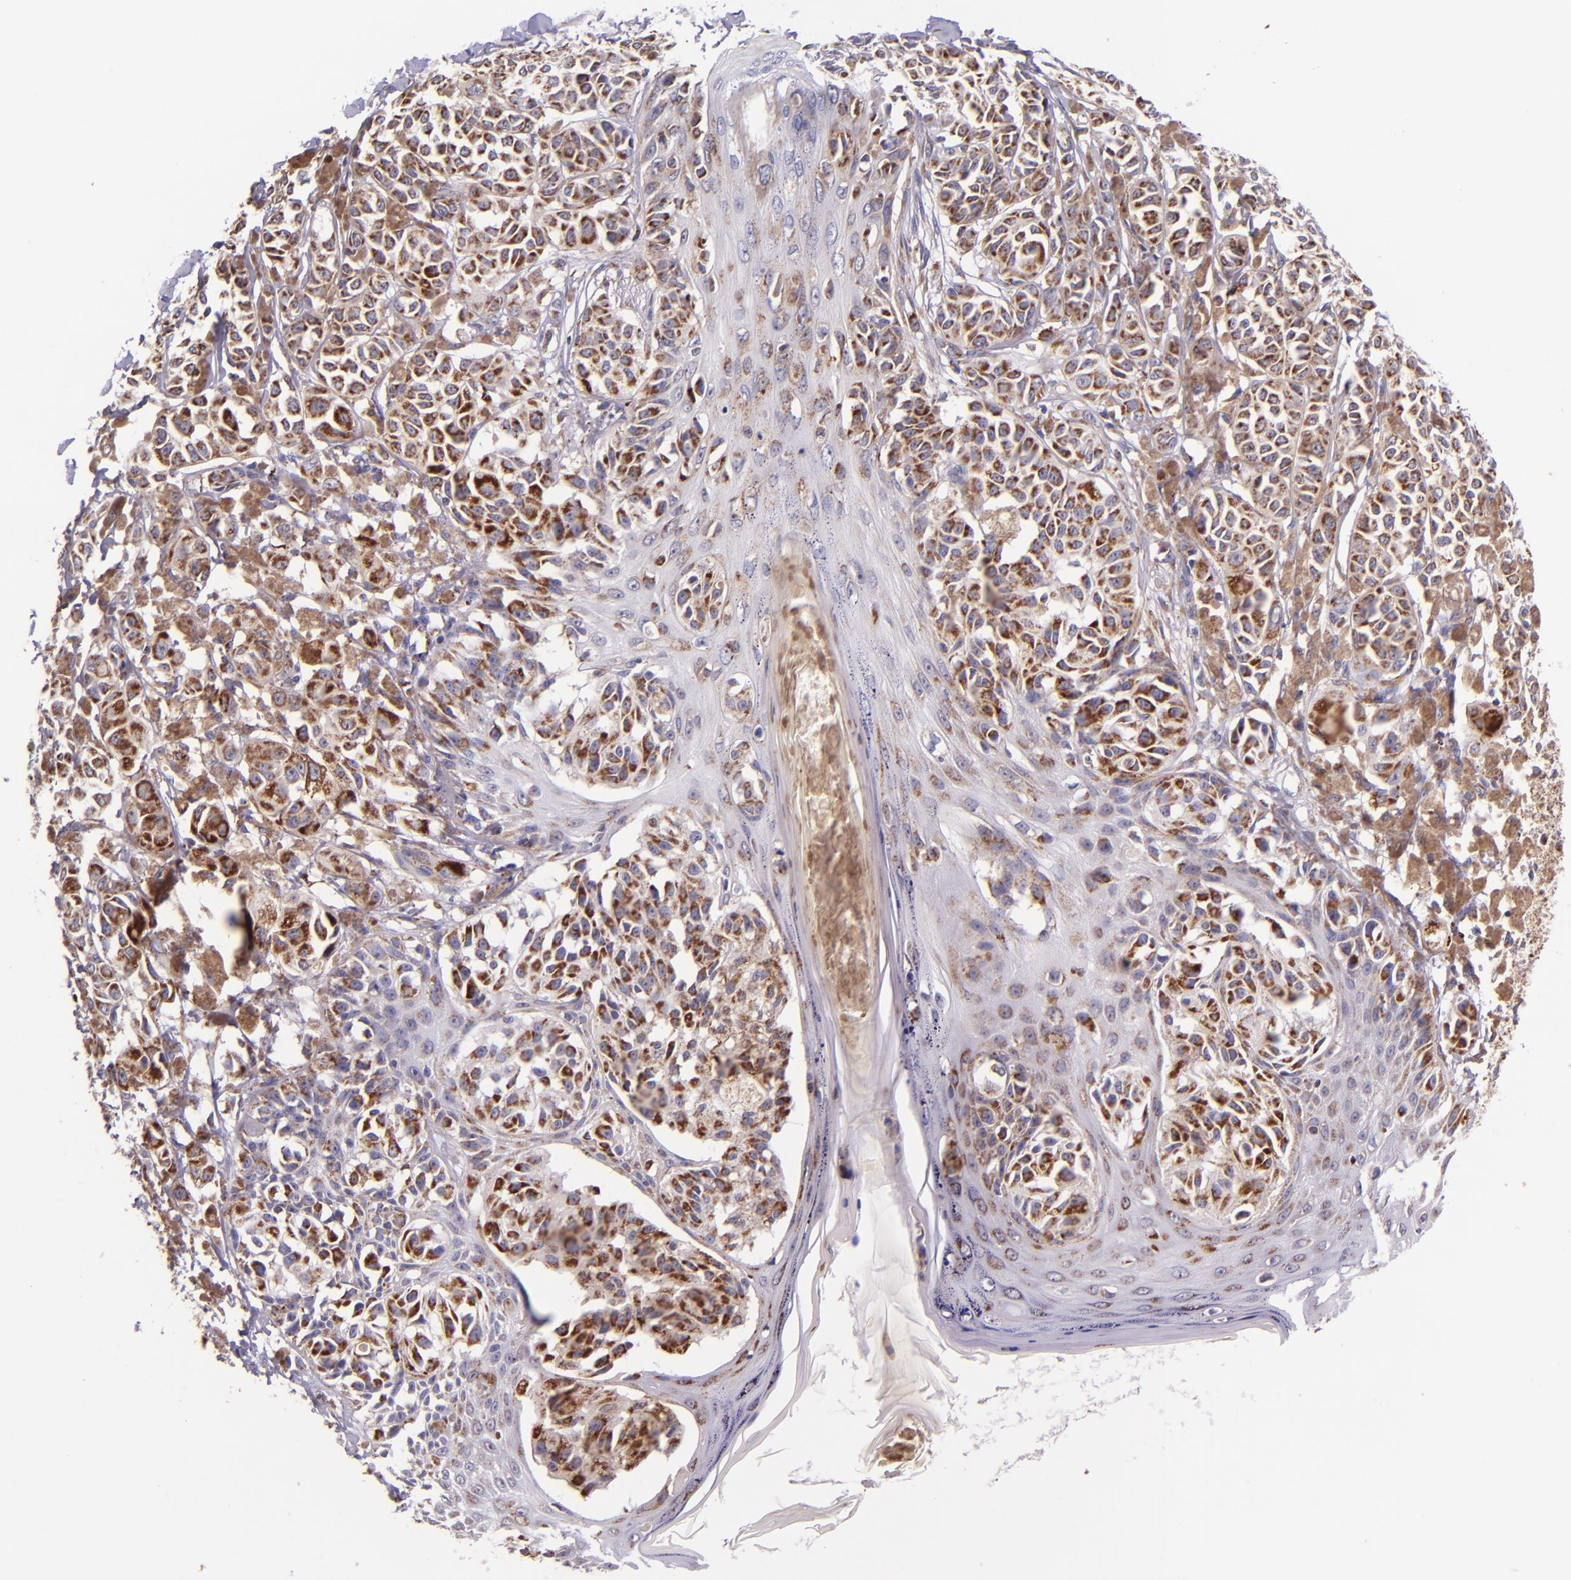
{"staining": {"intensity": "moderate", "quantity": ">75%", "location": "cytoplasmic/membranous"}, "tissue": "melanoma", "cell_type": "Tumor cells", "image_type": "cancer", "snomed": [{"axis": "morphology", "description": "Malignant melanoma, NOS"}, {"axis": "topography", "description": "Skin"}], "caption": "Approximately >75% of tumor cells in human melanoma reveal moderate cytoplasmic/membranous protein staining as visualized by brown immunohistochemical staining.", "gene": "IDH3G", "patient": {"sex": "male", "age": 76}}